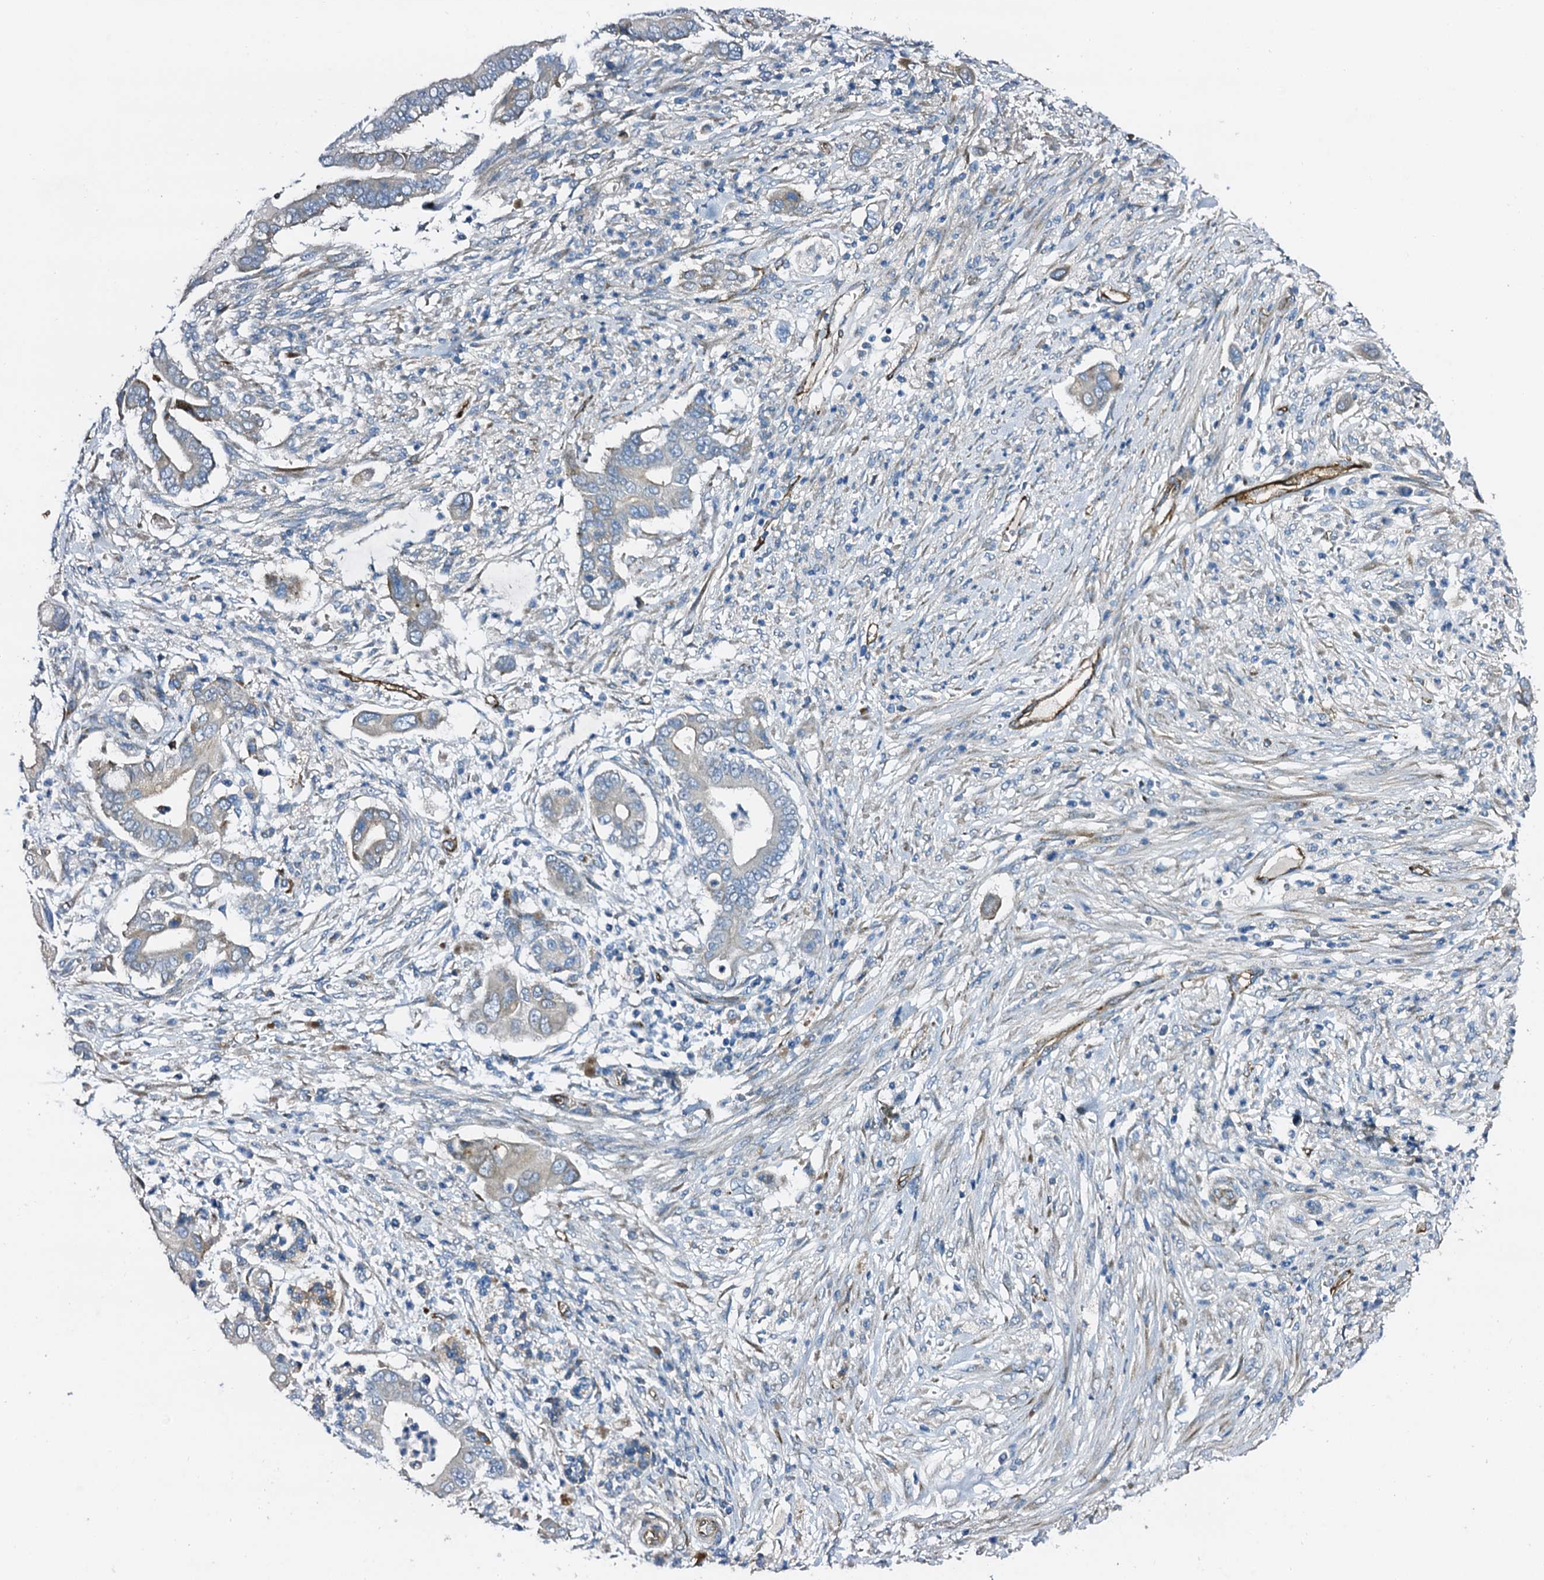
{"staining": {"intensity": "negative", "quantity": "none", "location": "none"}, "tissue": "pancreatic cancer", "cell_type": "Tumor cells", "image_type": "cancer", "snomed": [{"axis": "morphology", "description": "Adenocarcinoma, NOS"}, {"axis": "topography", "description": "Pancreas"}], "caption": "High magnification brightfield microscopy of pancreatic adenocarcinoma stained with DAB (brown) and counterstained with hematoxylin (blue): tumor cells show no significant expression.", "gene": "DBX1", "patient": {"sex": "male", "age": 68}}